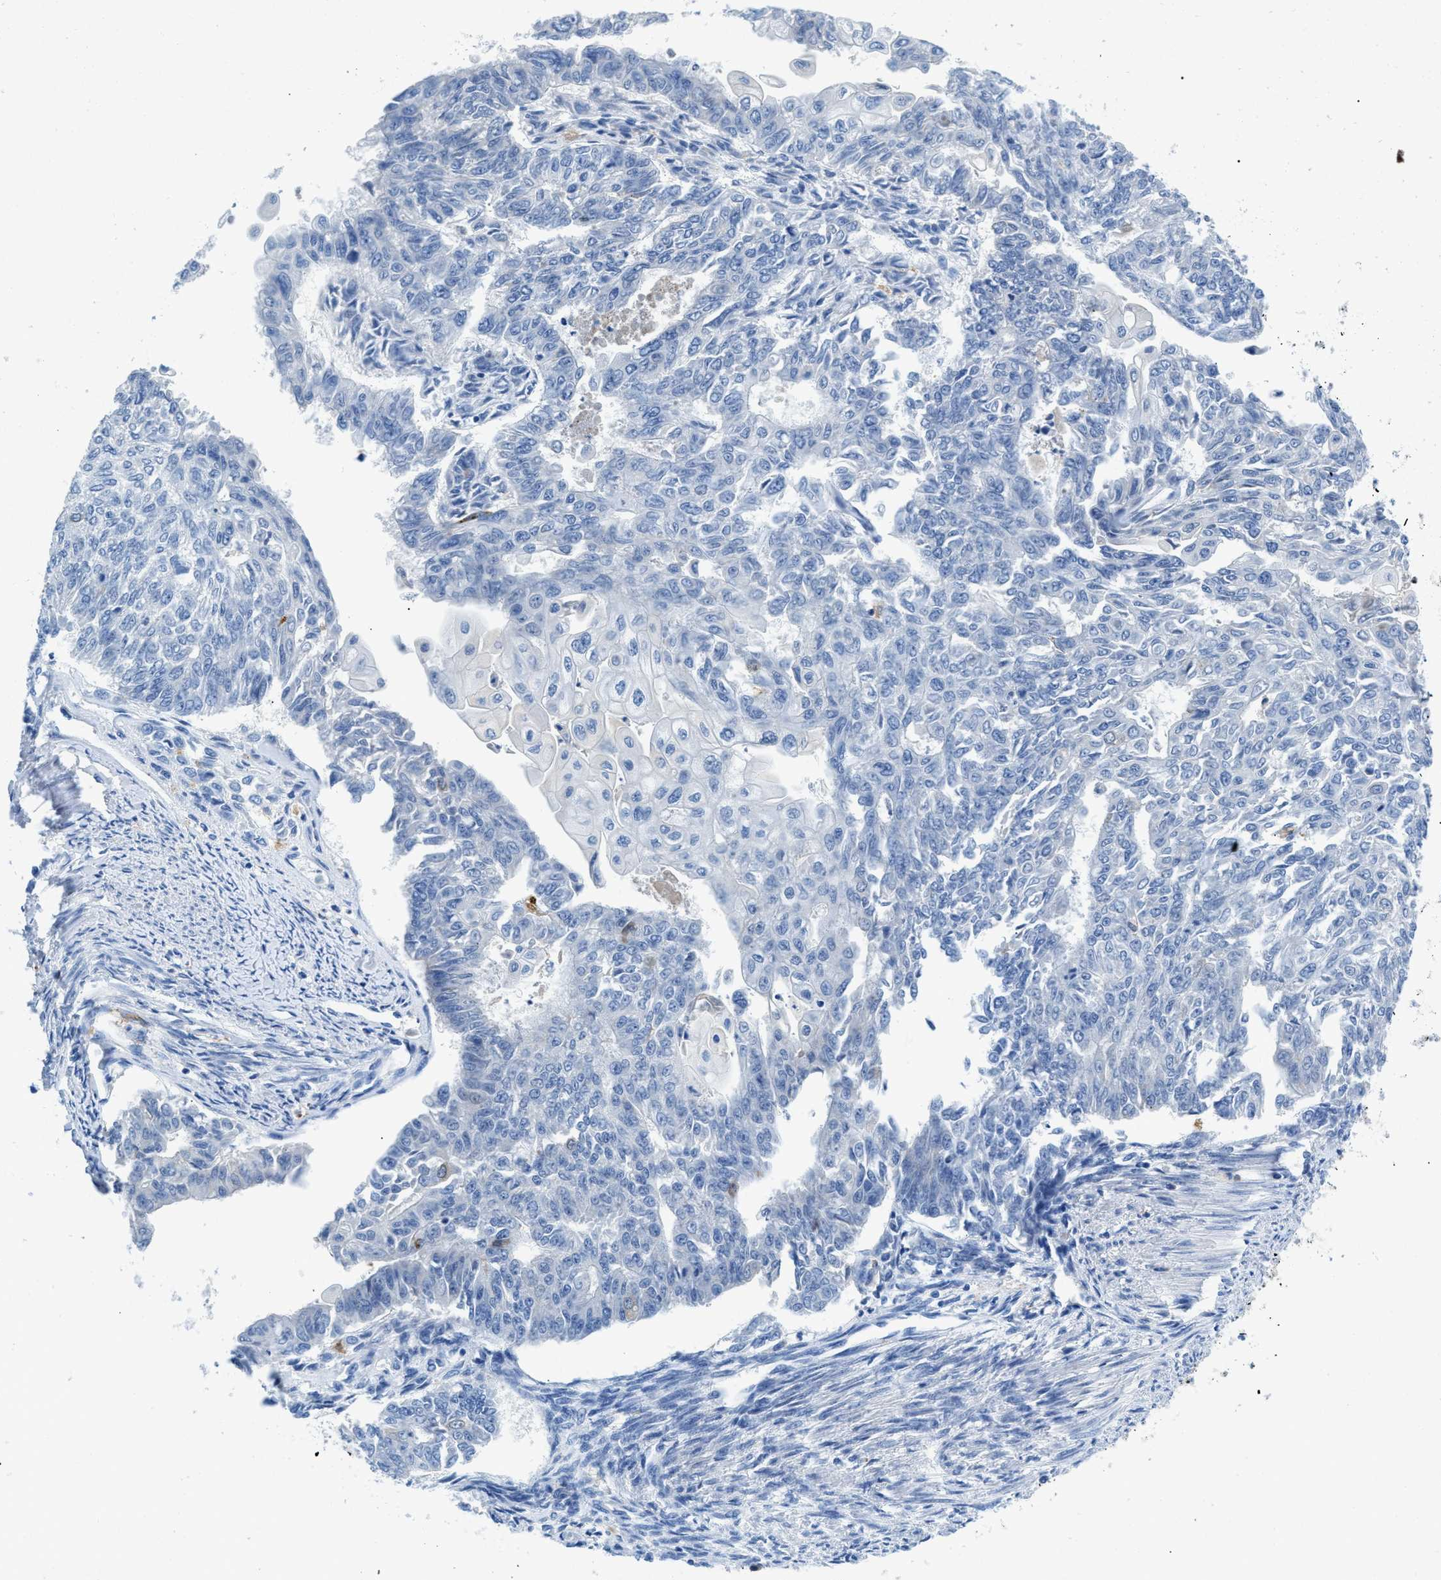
{"staining": {"intensity": "negative", "quantity": "none", "location": "none"}, "tissue": "endometrial cancer", "cell_type": "Tumor cells", "image_type": "cancer", "snomed": [{"axis": "morphology", "description": "Adenocarcinoma, NOS"}, {"axis": "topography", "description": "Endometrium"}], "caption": "Tumor cells show no significant positivity in adenocarcinoma (endometrial). (DAB (3,3'-diaminobenzidine) immunohistochemistry (IHC) visualized using brightfield microscopy, high magnification).", "gene": "CD226", "patient": {"sex": "female", "age": 32}}